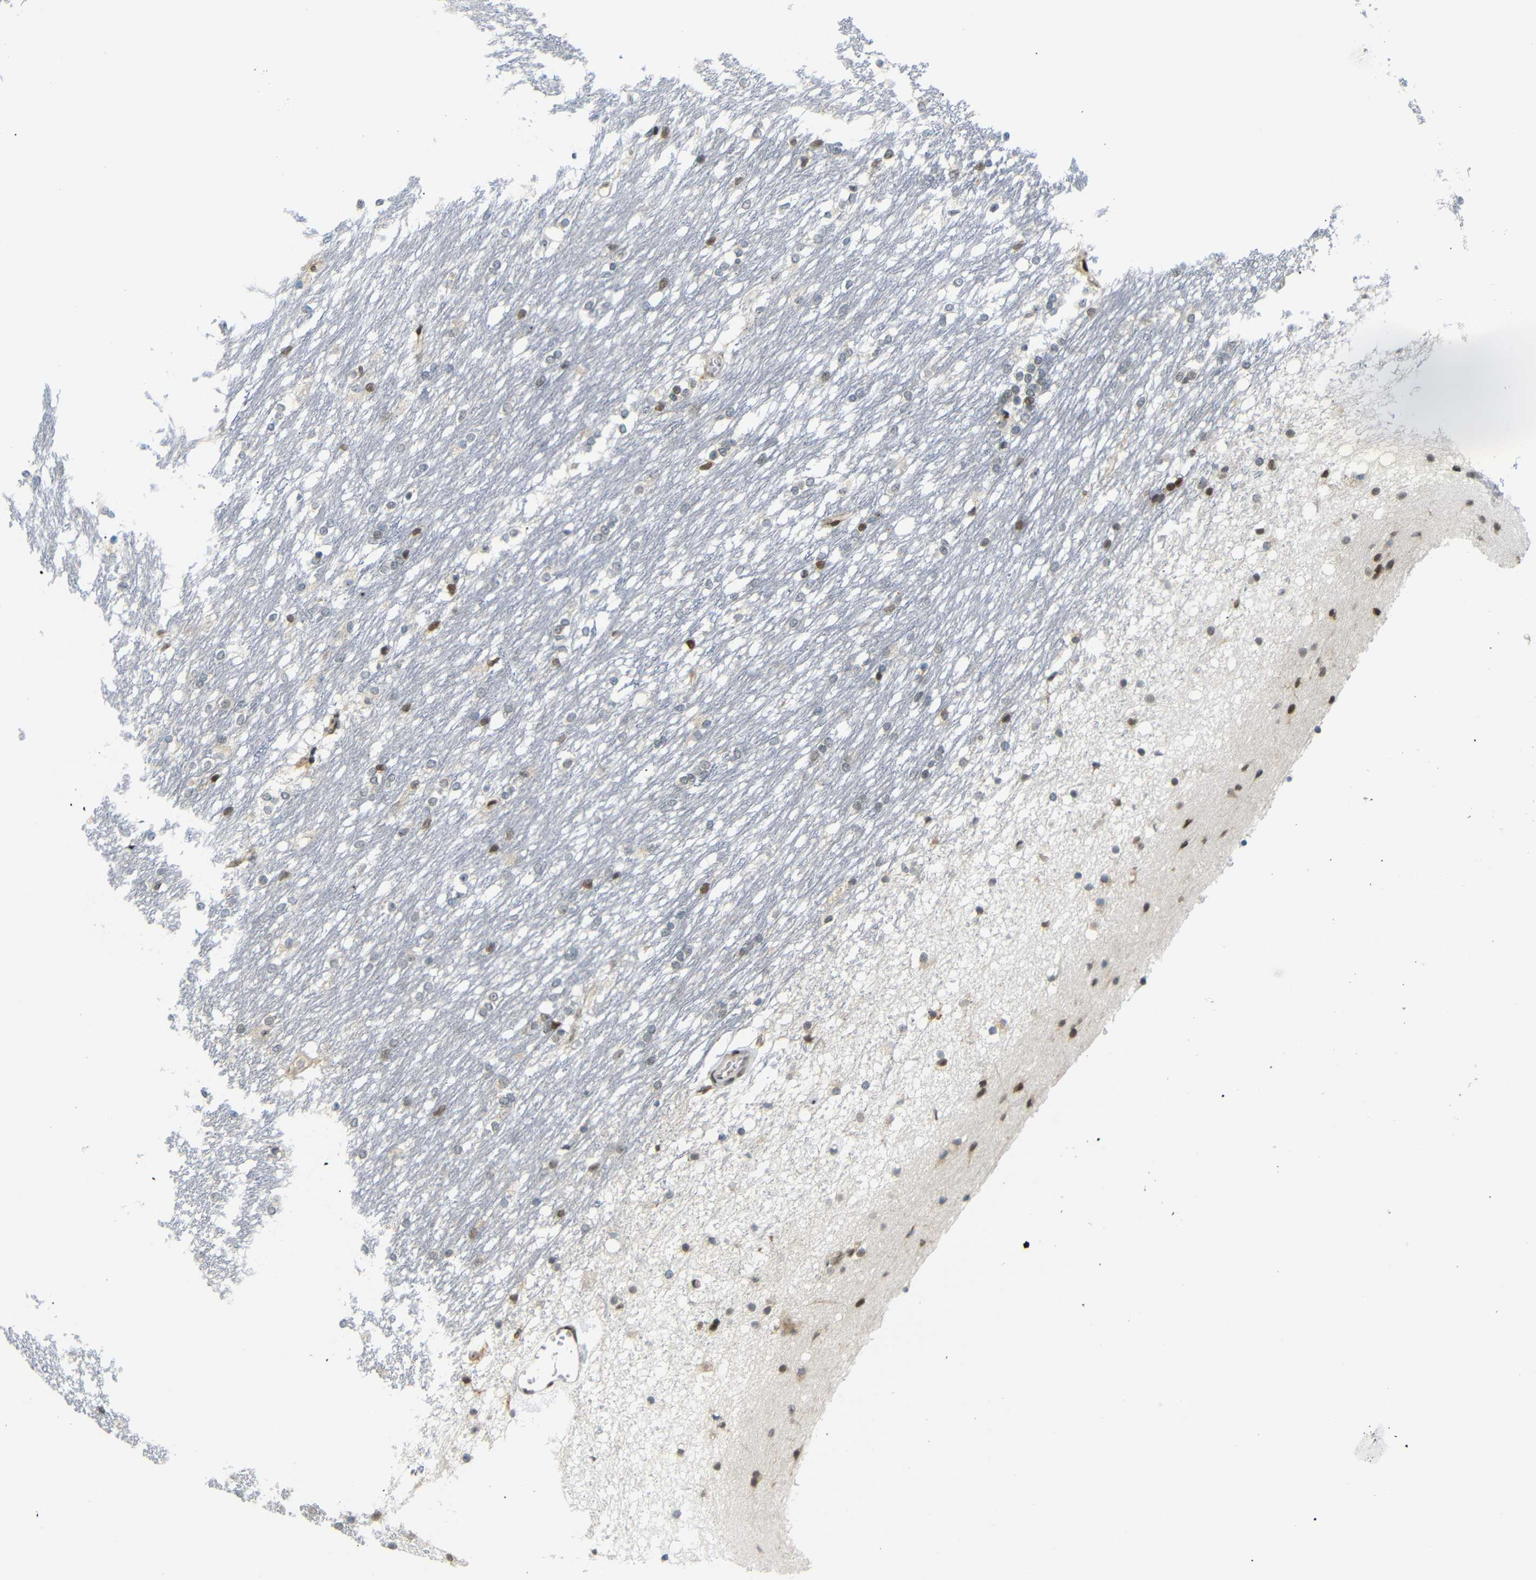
{"staining": {"intensity": "strong", "quantity": "<25%", "location": "nuclear"}, "tissue": "caudate", "cell_type": "Glial cells", "image_type": "normal", "snomed": [{"axis": "morphology", "description": "Normal tissue, NOS"}, {"axis": "topography", "description": "Lateral ventricle wall"}], "caption": "An immunohistochemistry histopathology image of benign tissue is shown. Protein staining in brown labels strong nuclear positivity in caudate within glial cells.", "gene": "SPCS2", "patient": {"sex": "female", "age": 19}}